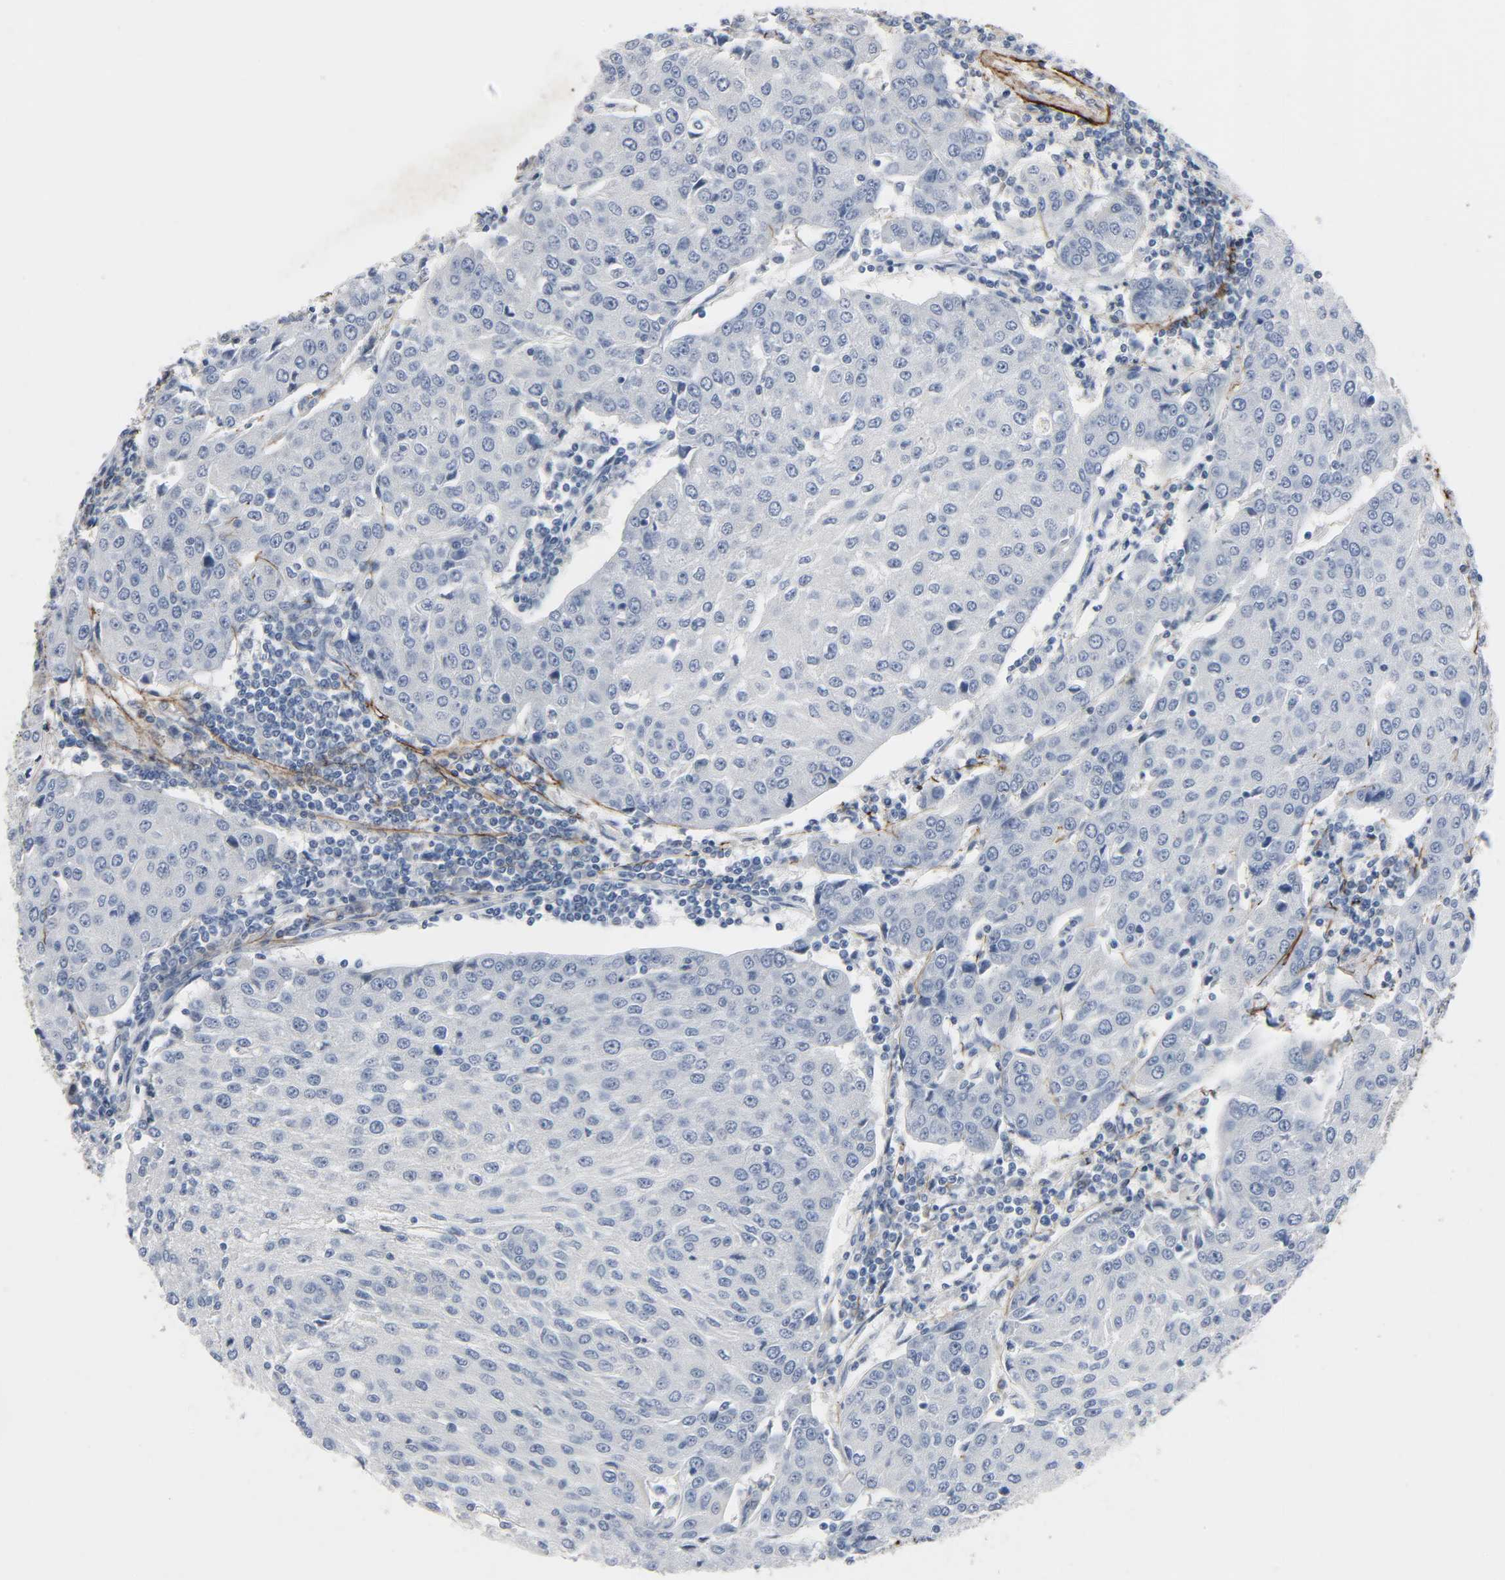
{"staining": {"intensity": "negative", "quantity": "none", "location": "none"}, "tissue": "urothelial cancer", "cell_type": "Tumor cells", "image_type": "cancer", "snomed": [{"axis": "morphology", "description": "Urothelial carcinoma, High grade"}, {"axis": "topography", "description": "Urinary bladder"}], "caption": "The image displays no significant expression in tumor cells of urothelial cancer.", "gene": "FBLN5", "patient": {"sex": "female", "age": 85}}